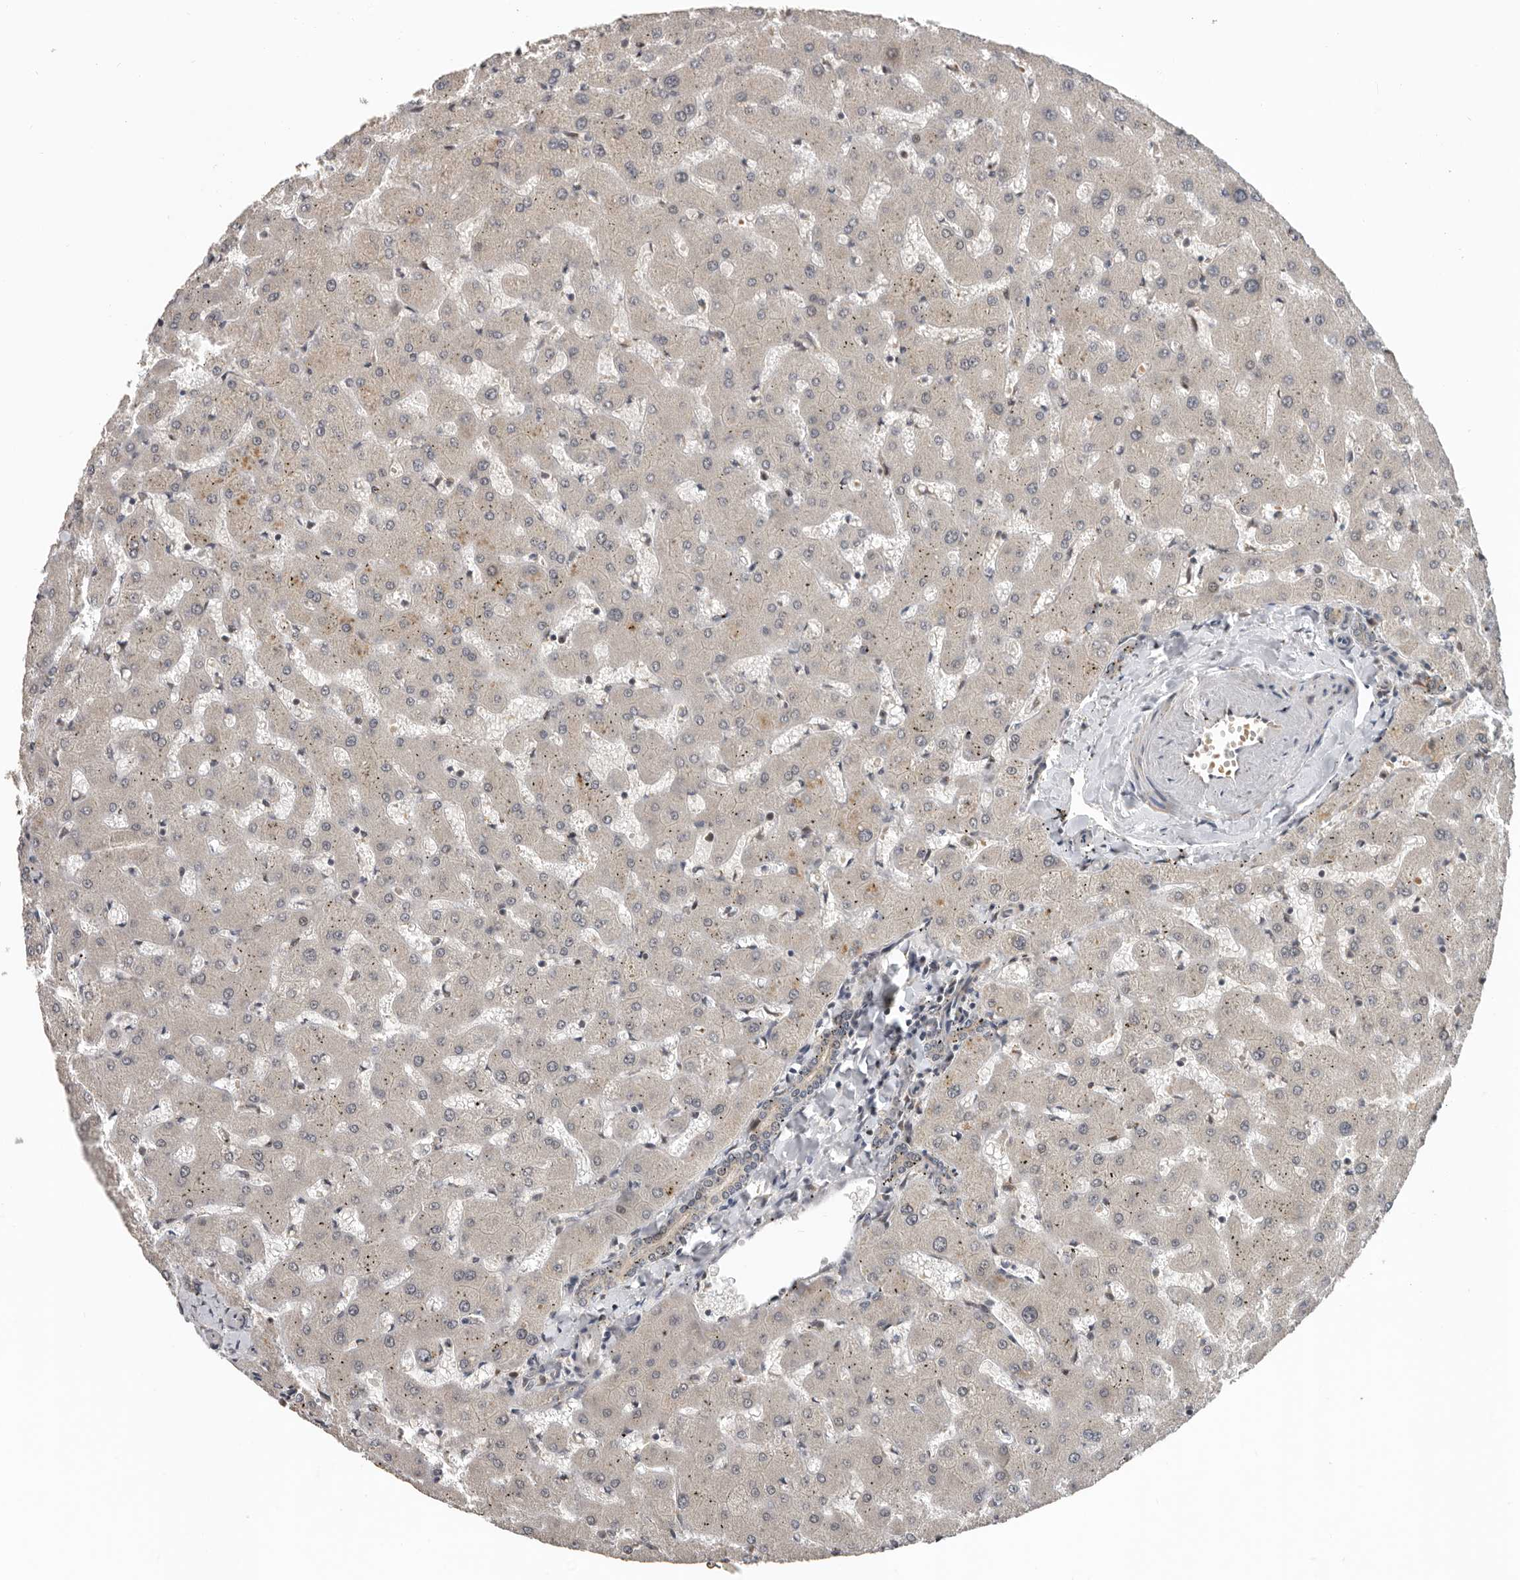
{"staining": {"intensity": "negative", "quantity": "none", "location": "none"}, "tissue": "liver", "cell_type": "Cholangiocytes", "image_type": "normal", "snomed": [{"axis": "morphology", "description": "Normal tissue, NOS"}, {"axis": "topography", "description": "Liver"}], "caption": "Immunohistochemistry (IHC) of unremarkable liver shows no expression in cholangiocytes. The staining was performed using DAB to visualize the protein expression in brown, while the nuclei were stained in blue with hematoxylin (Magnification: 20x).", "gene": "HENMT1", "patient": {"sex": "female", "age": 63}}